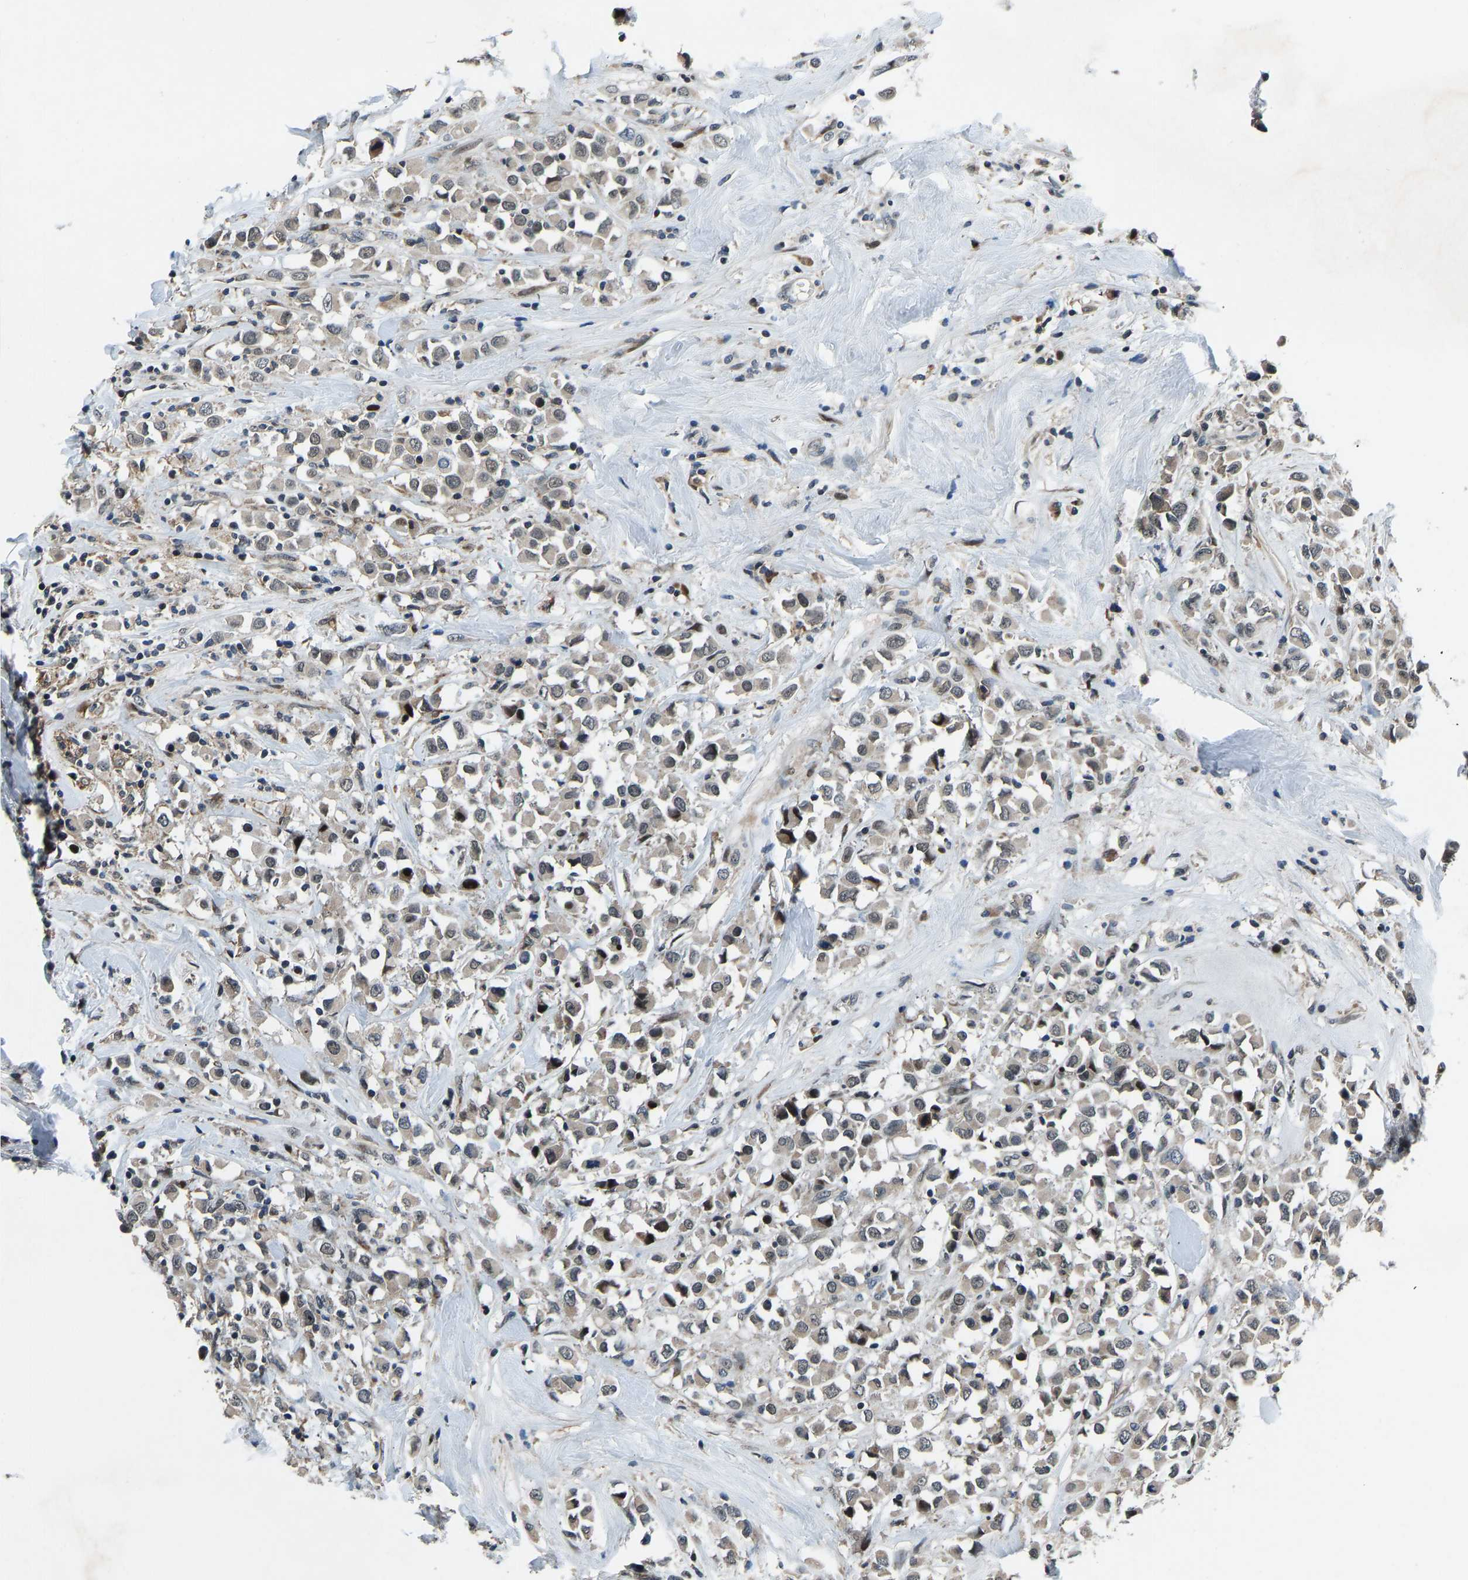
{"staining": {"intensity": "weak", "quantity": "25%-75%", "location": "cytoplasmic/membranous"}, "tissue": "breast cancer", "cell_type": "Tumor cells", "image_type": "cancer", "snomed": [{"axis": "morphology", "description": "Duct carcinoma"}, {"axis": "topography", "description": "Breast"}], "caption": "This micrograph exhibits breast cancer stained with immunohistochemistry (IHC) to label a protein in brown. The cytoplasmic/membranous of tumor cells show weak positivity for the protein. Nuclei are counter-stained blue.", "gene": "RLIM", "patient": {"sex": "female", "age": 61}}